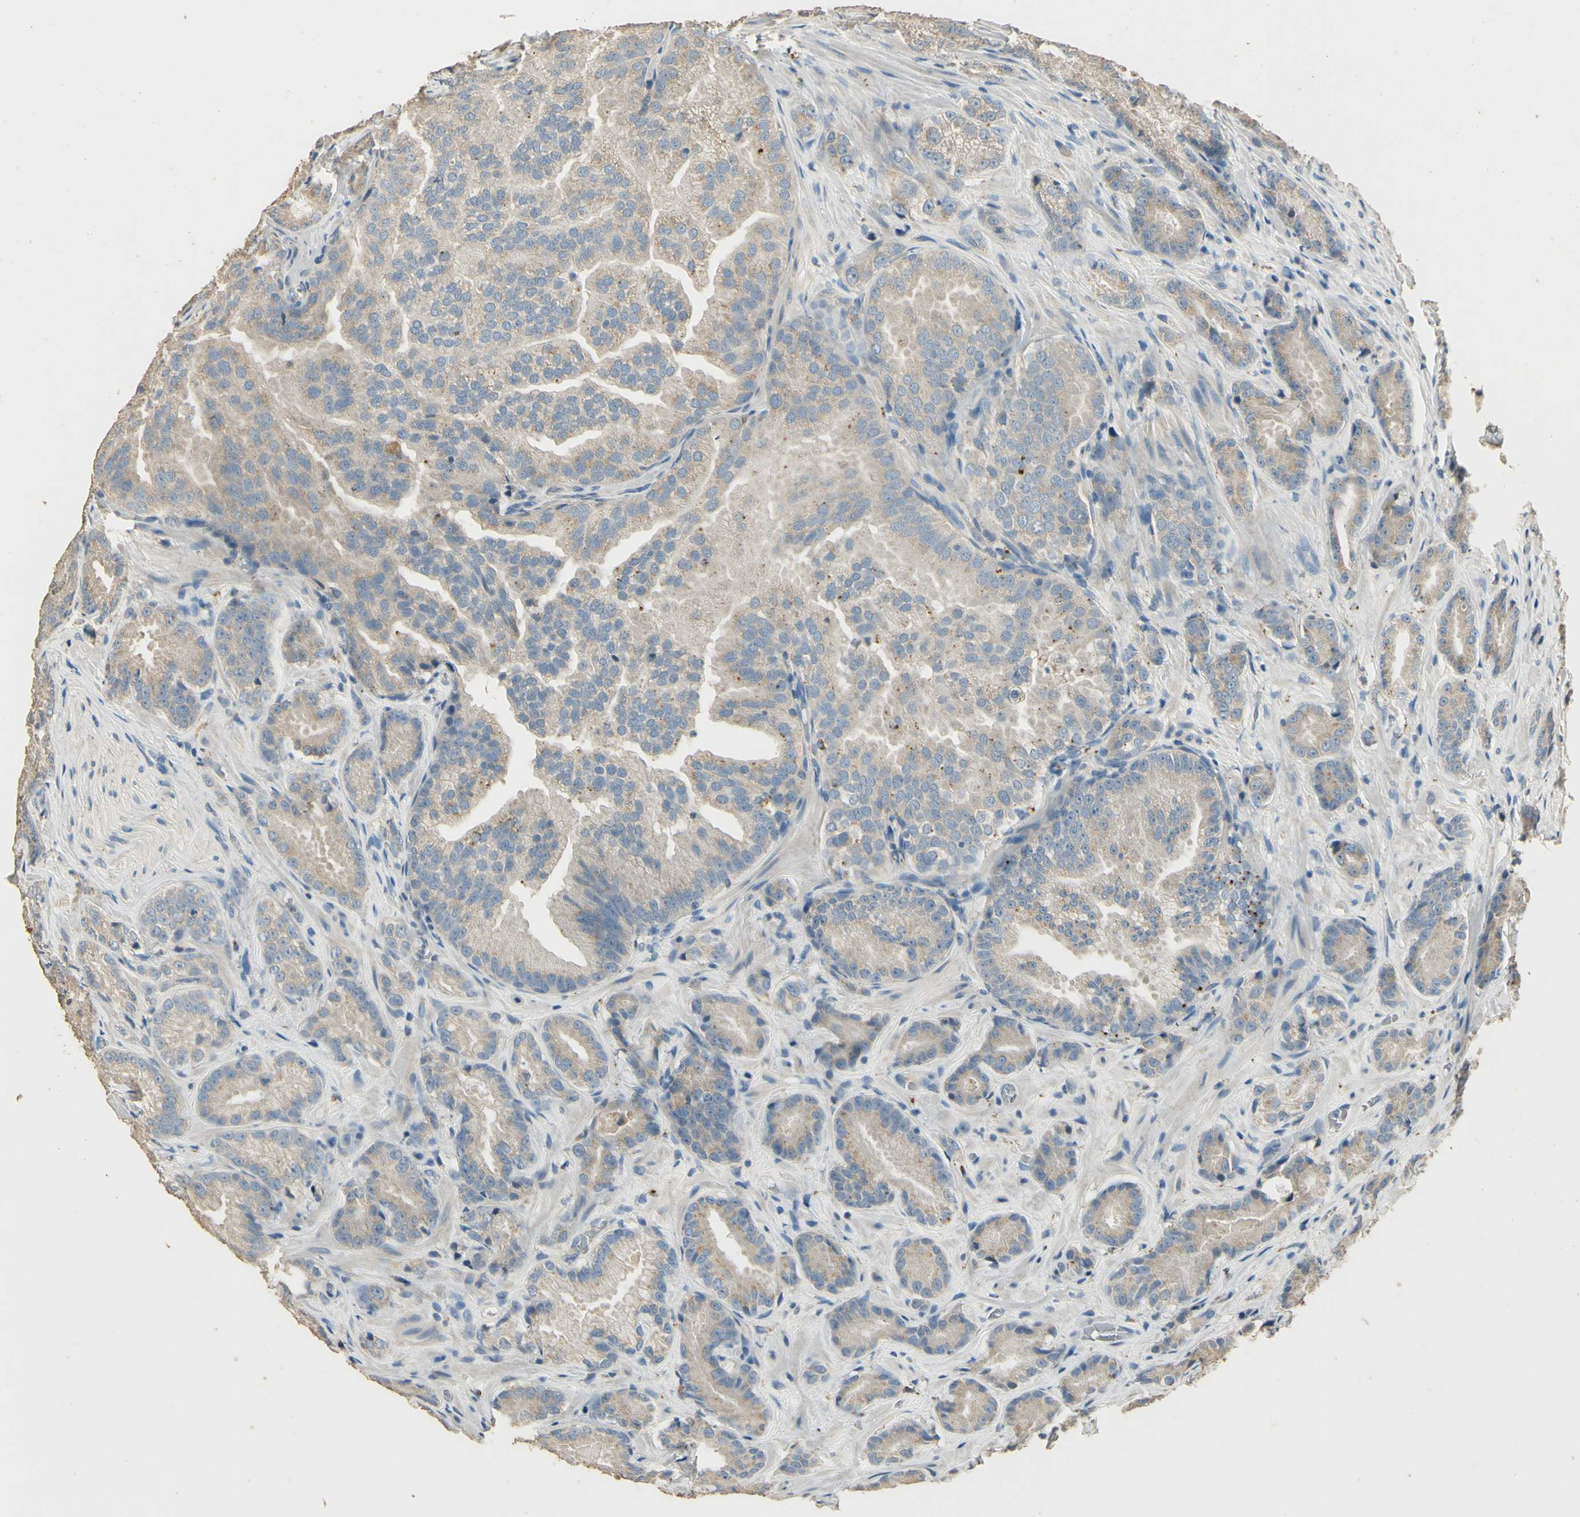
{"staining": {"intensity": "negative", "quantity": "none", "location": "none"}, "tissue": "prostate cancer", "cell_type": "Tumor cells", "image_type": "cancer", "snomed": [{"axis": "morphology", "description": "Adenocarcinoma, High grade"}, {"axis": "topography", "description": "Prostate"}], "caption": "An image of prostate cancer (high-grade adenocarcinoma) stained for a protein reveals no brown staining in tumor cells.", "gene": "ARHGEF17", "patient": {"sex": "male", "age": 64}}